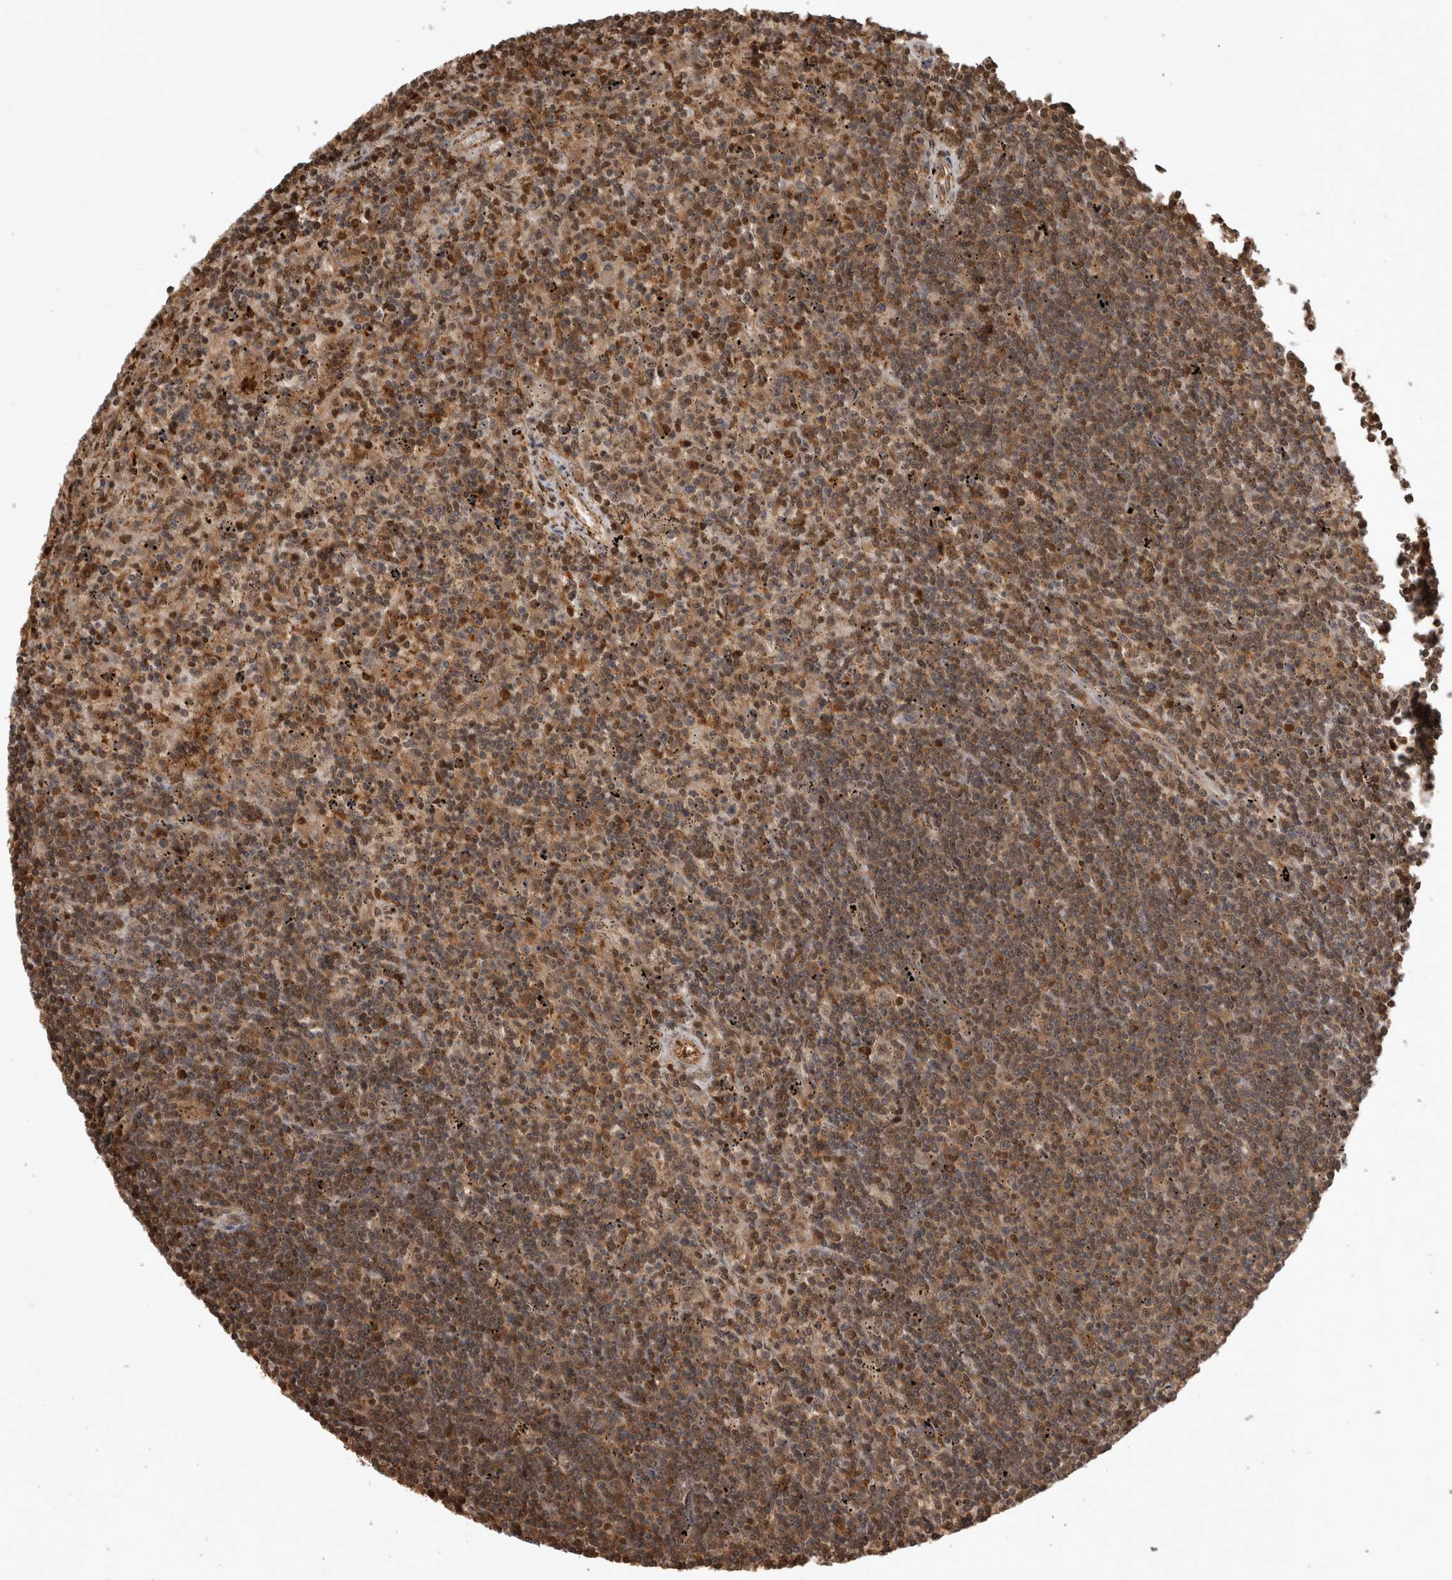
{"staining": {"intensity": "moderate", "quantity": ">75%", "location": "cytoplasmic/membranous,nuclear"}, "tissue": "lymphoma", "cell_type": "Tumor cells", "image_type": "cancer", "snomed": [{"axis": "morphology", "description": "Malignant lymphoma, non-Hodgkin's type, Low grade"}, {"axis": "topography", "description": "Spleen"}], "caption": "Immunohistochemical staining of malignant lymphoma, non-Hodgkin's type (low-grade) exhibits moderate cytoplasmic/membranous and nuclear protein expression in approximately >75% of tumor cells.", "gene": "TDRD7", "patient": {"sex": "male", "age": 76}}